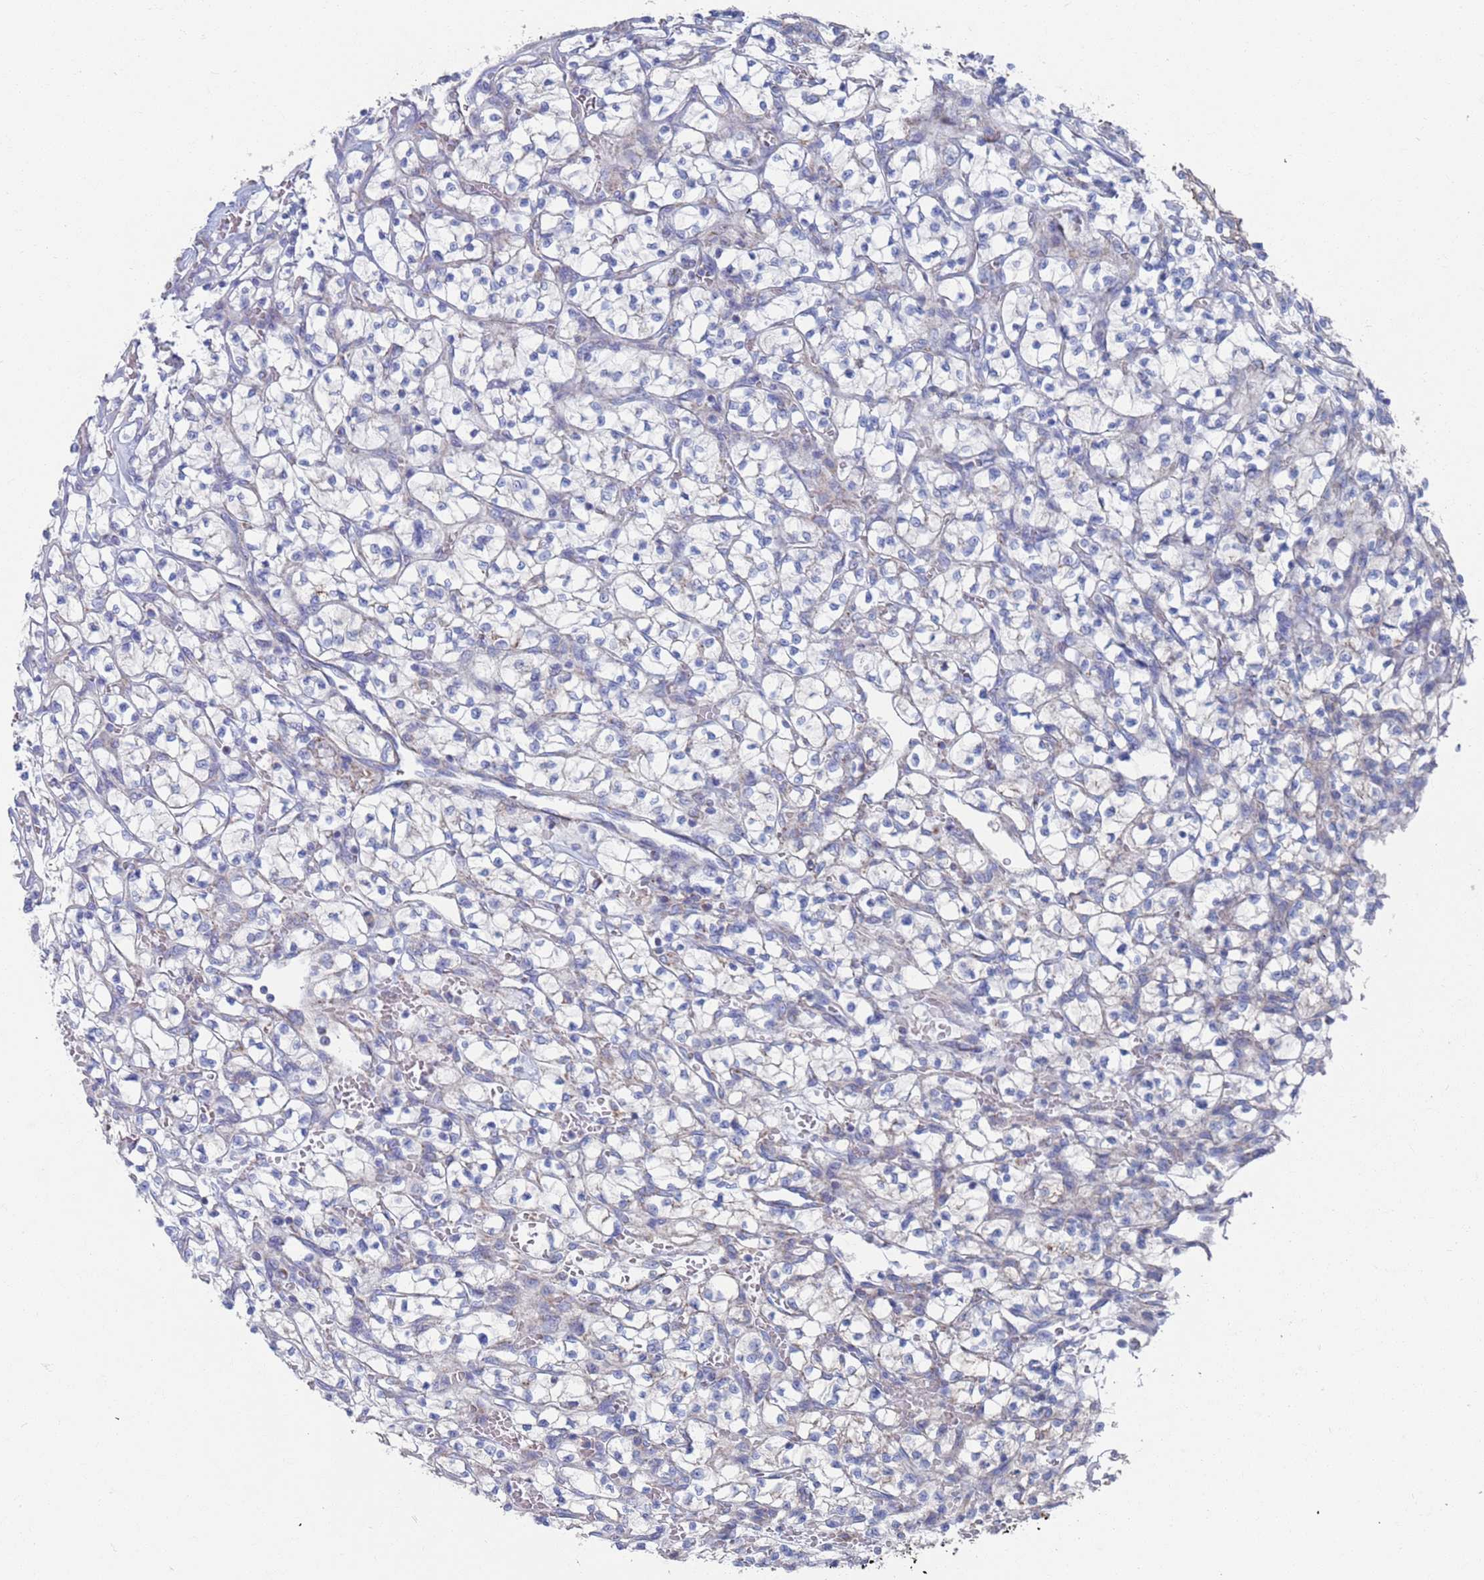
{"staining": {"intensity": "negative", "quantity": "none", "location": "none"}, "tissue": "renal cancer", "cell_type": "Tumor cells", "image_type": "cancer", "snomed": [{"axis": "morphology", "description": "Adenocarcinoma, NOS"}, {"axis": "topography", "description": "Kidney"}], "caption": "An image of human adenocarcinoma (renal) is negative for staining in tumor cells.", "gene": "MRPL22", "patient": {"sex": "female", "age": 64}}